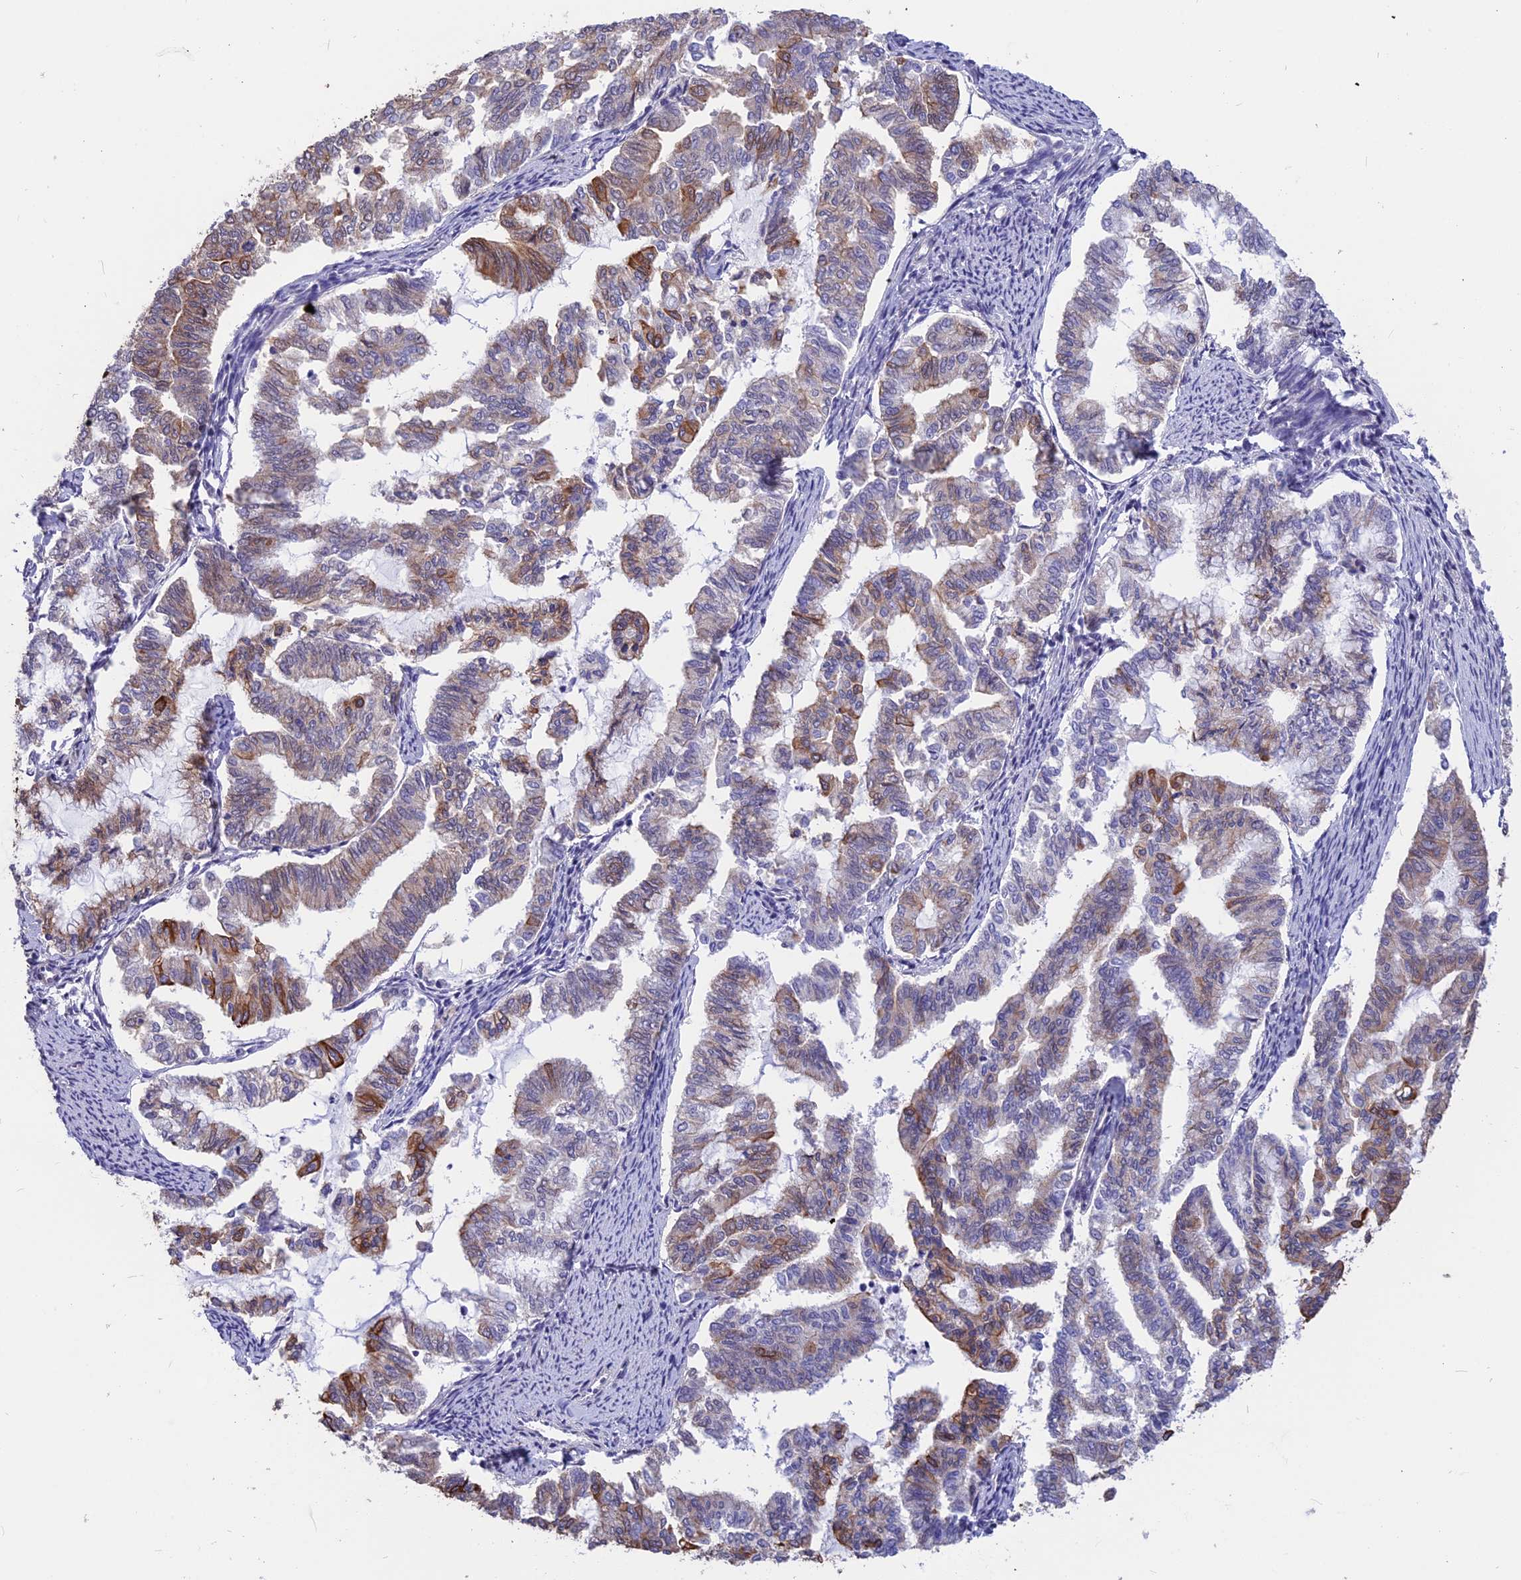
{"staining": {"intensity": "moderate", "quantity": "25%-75%", "location": "cytoplasmic/membranous"}, "tissue": "endometrial cancer", "cell_type": "Tumor cells", "image_type": "cancer", "snomed": [{"axis": "morphology", "description": "Adenocarcinoma, NOS"}, {"axis": "topography", "description": "Endometrium"}], "caption": "There is medium levels of moderate cytoplasmic/membranous staining in tumor cells of endometrial adenocarcinoma, as demonstrated by immunohistochemical staining (brown color).", "gene": "STUB1", "patient": {"sex": "female", "age": 79}}